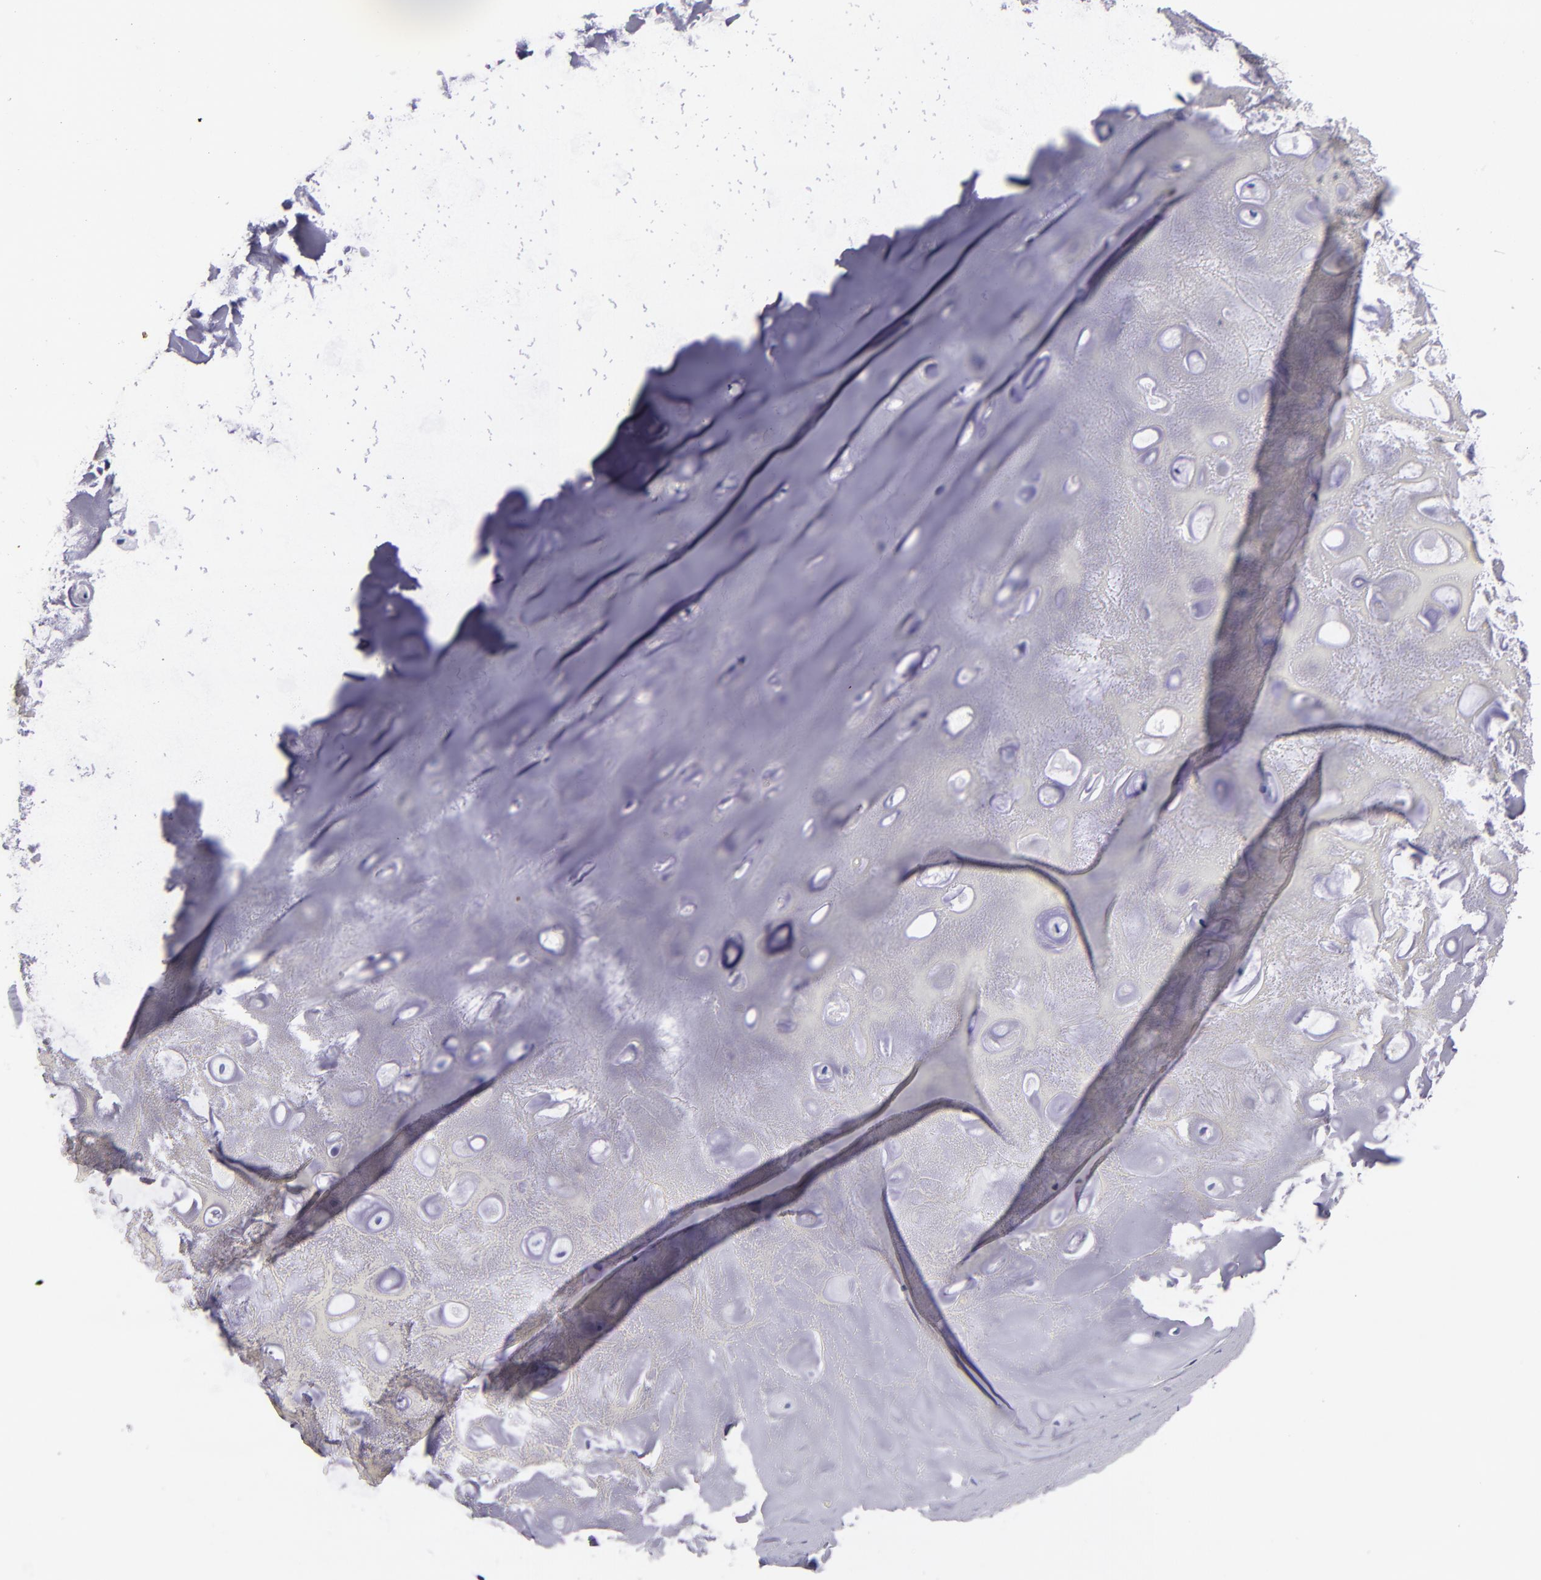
{"staining": {"intensity": "negative", "quantity": "none", "location": "none"}, "tissue": "nasopharynx", "cell_type": "Respiratory epithelial cells", "image_type": "normal", "snomed": [{"axis": "morphology", "description": "Normal tissue, NOS"}, {"axis": "topography", "description": "Nasopharynx"}], "caption": "Respiratory epithelial cells show no significant staining in benign nasopharynx. Nuclei are stained in blue.", "gene": "NOS3", "patient": {"sex": "male", "age": 56}}